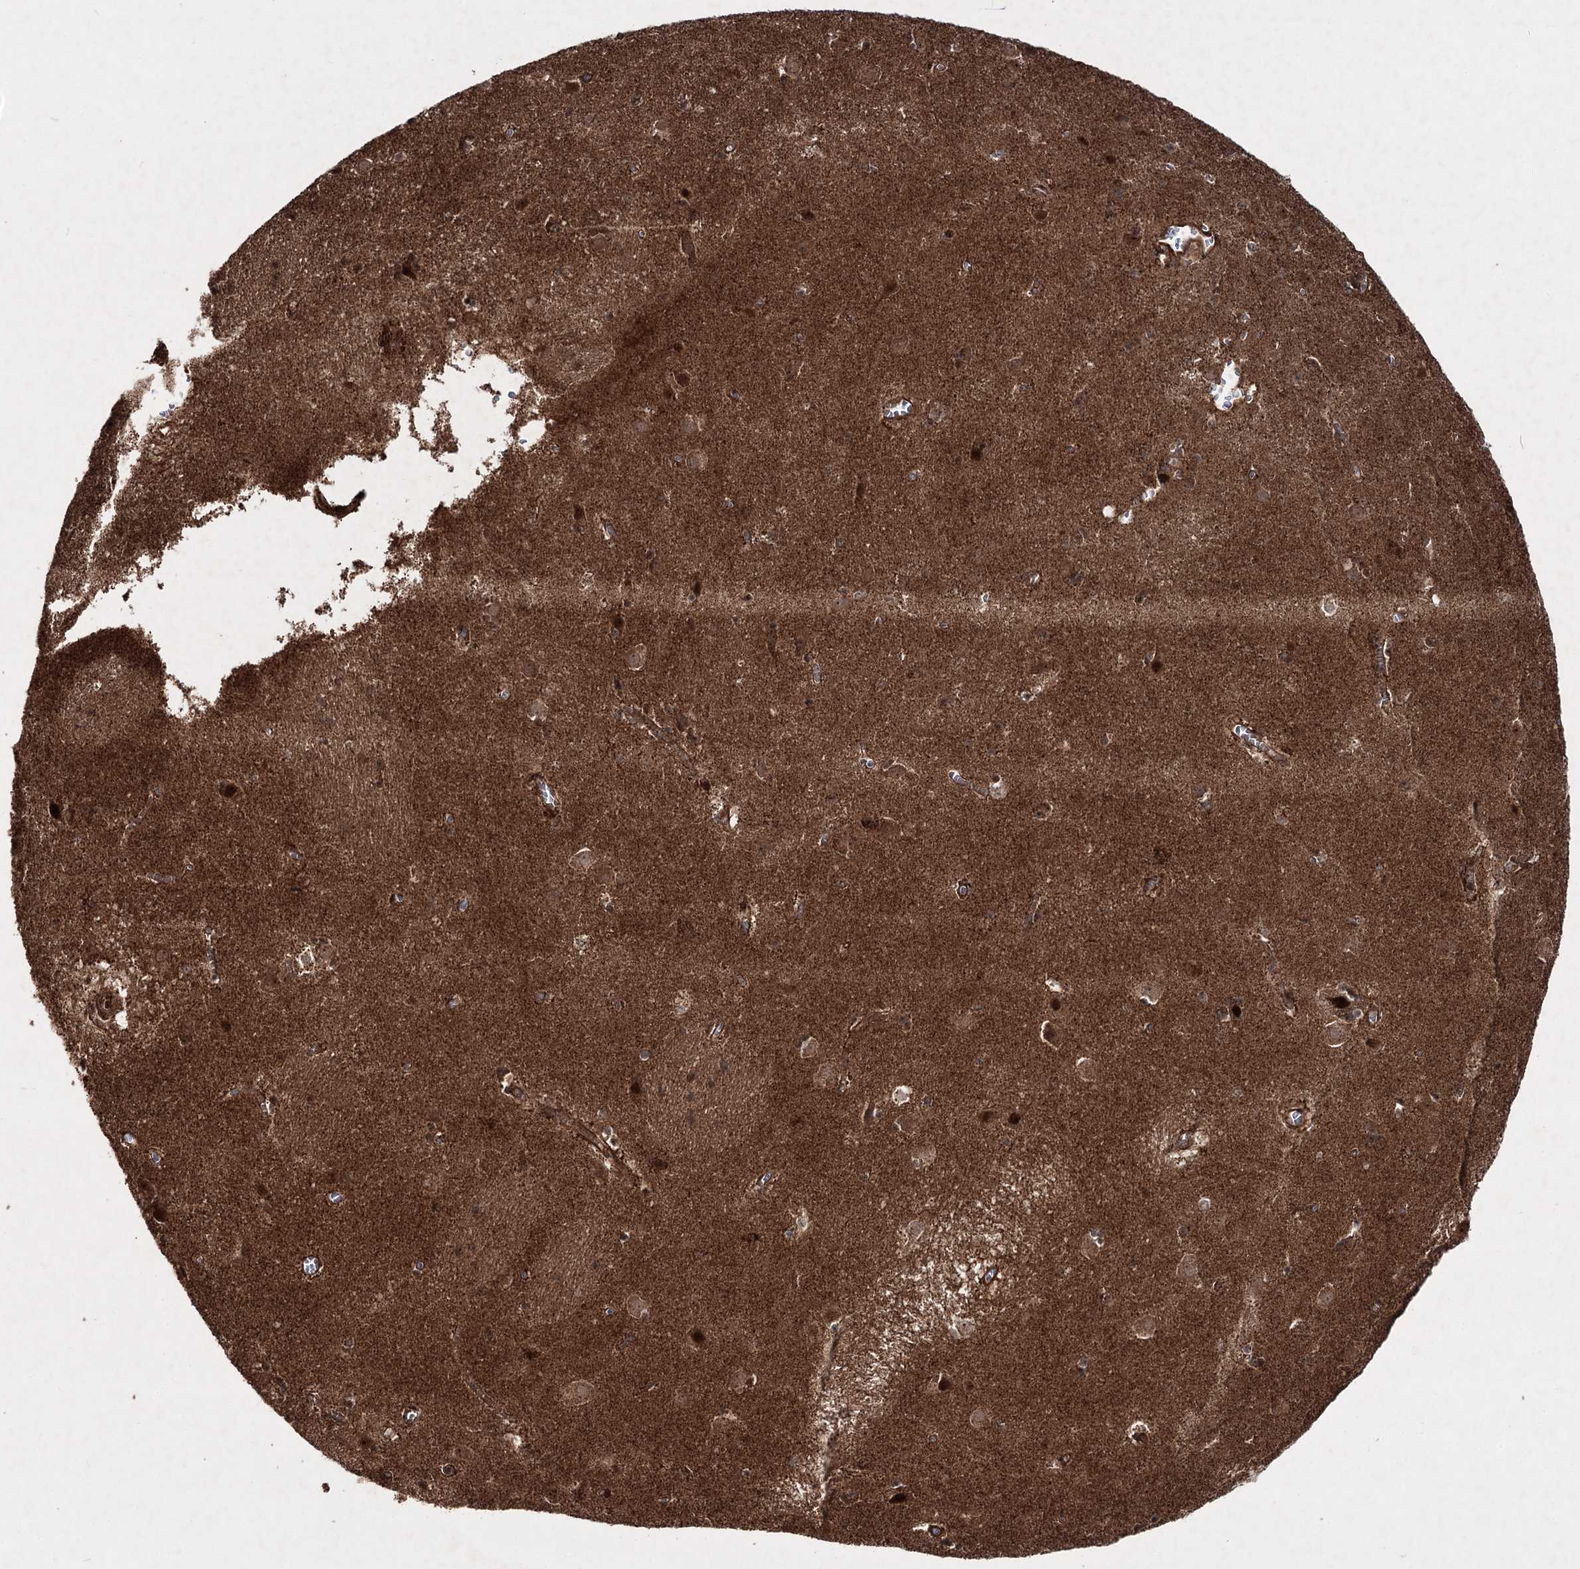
{"staining": {"intensity": "moderate", "quantity": "25%-75%", "location": "cytoplasmic/membranous,nuclear"}, "tissue": "caudate", "cell_type": "Glial cells", "image_type": "normal", "snomed": [{"axis": "morphology", "description": "Normal tissue, NOS"}, {"axis": "topography", "description": "Lateral ventricle wall"}], "caption": "The histopathology image shows a brown stain indicating the presence of a protein in the cytoplasmic/membranous,nuclear of glial cells in caudate. (DAB (3,3'-diaminobenzidine) IHC, brown staining for protein, blue staining for nuclei).", "gene": "SERINC5", "patient": {"sex": "male", "age": 70}}